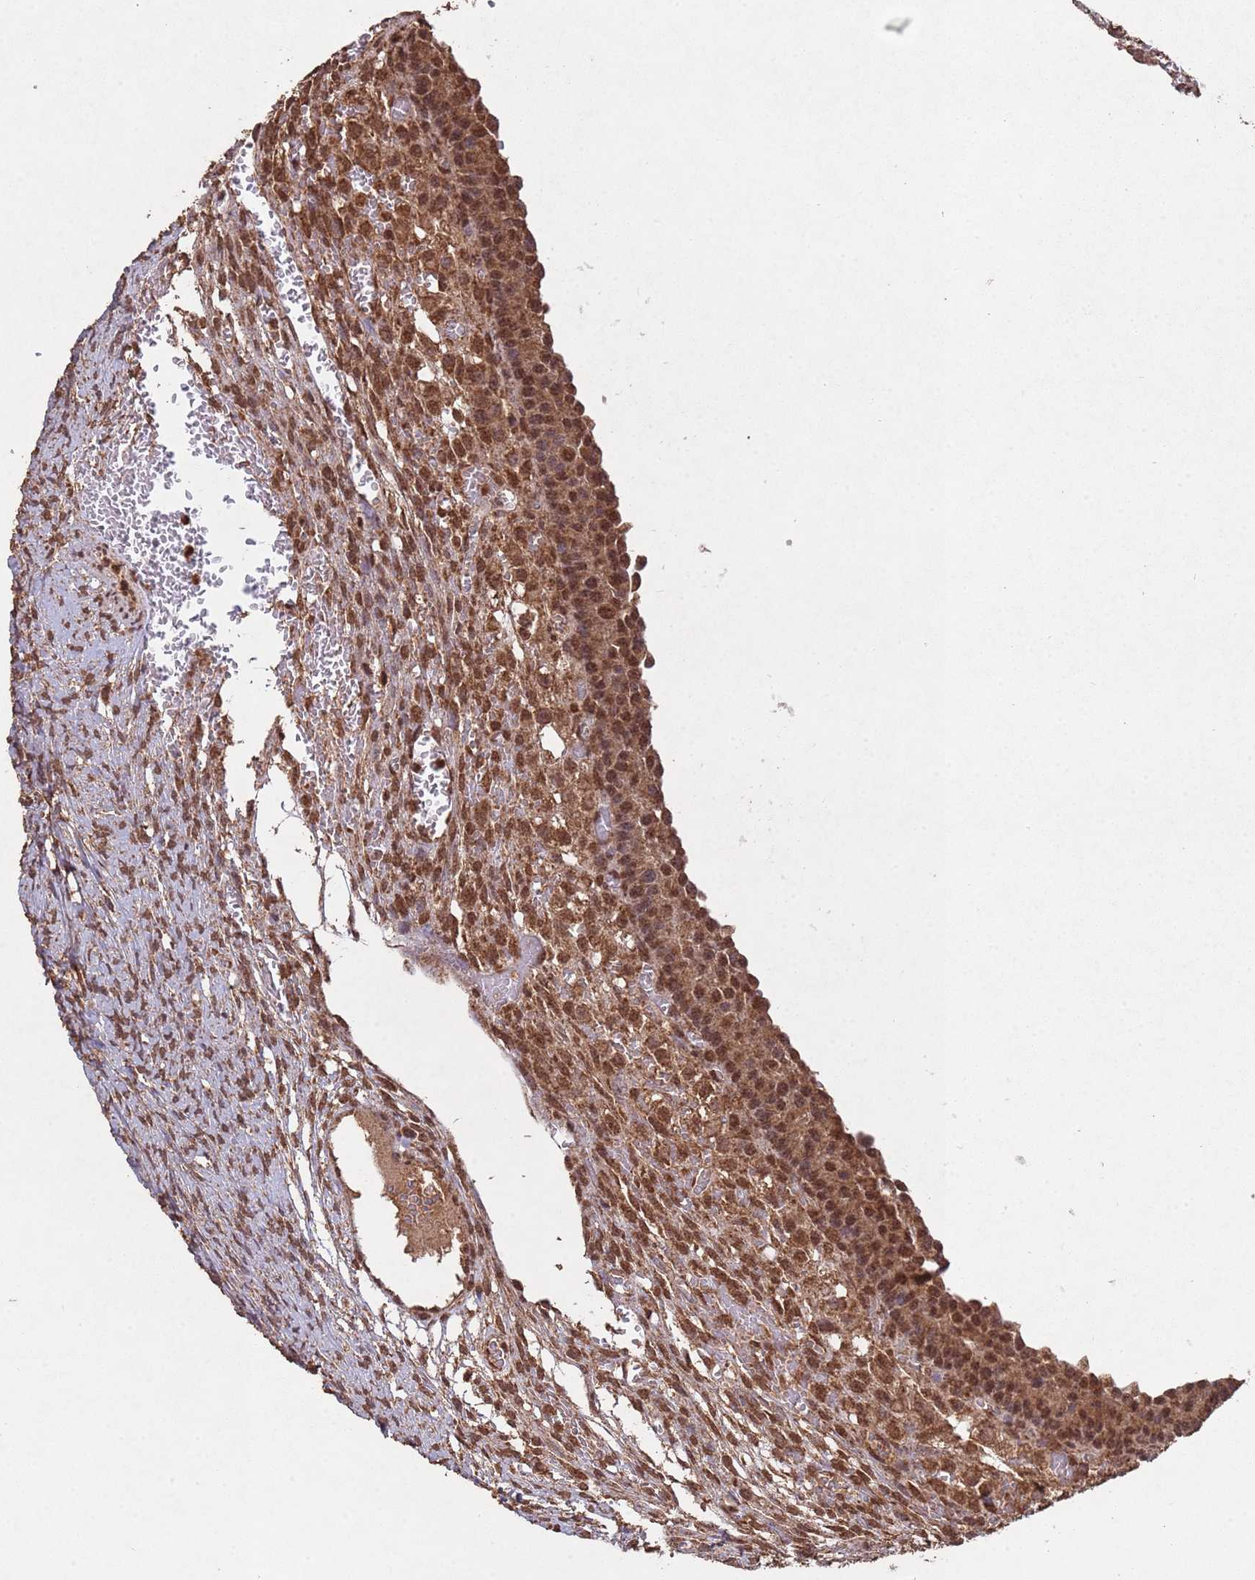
{"staining": {"intensity": "moderate", "quantity": ">75%", "location": "cytoplasmic/membranous,nuclear"}, "tissue": "ovary", "cell_type": "Follicle cells", "image_type": "normal", "snomed": [{"axis": "morphology", "description": "Normal tissue, NOS"}, {"axis": "topography", "description": "Ovary"}], "caption": "Immunohistochemical staining of normal ovary exhibits medium levels of moderate cytoplasmic/membranous,nuclear staining in approximately >75% of follicle cells.", "gene": "HDAC10", "patient": {"sex": "female", "age": 39}}